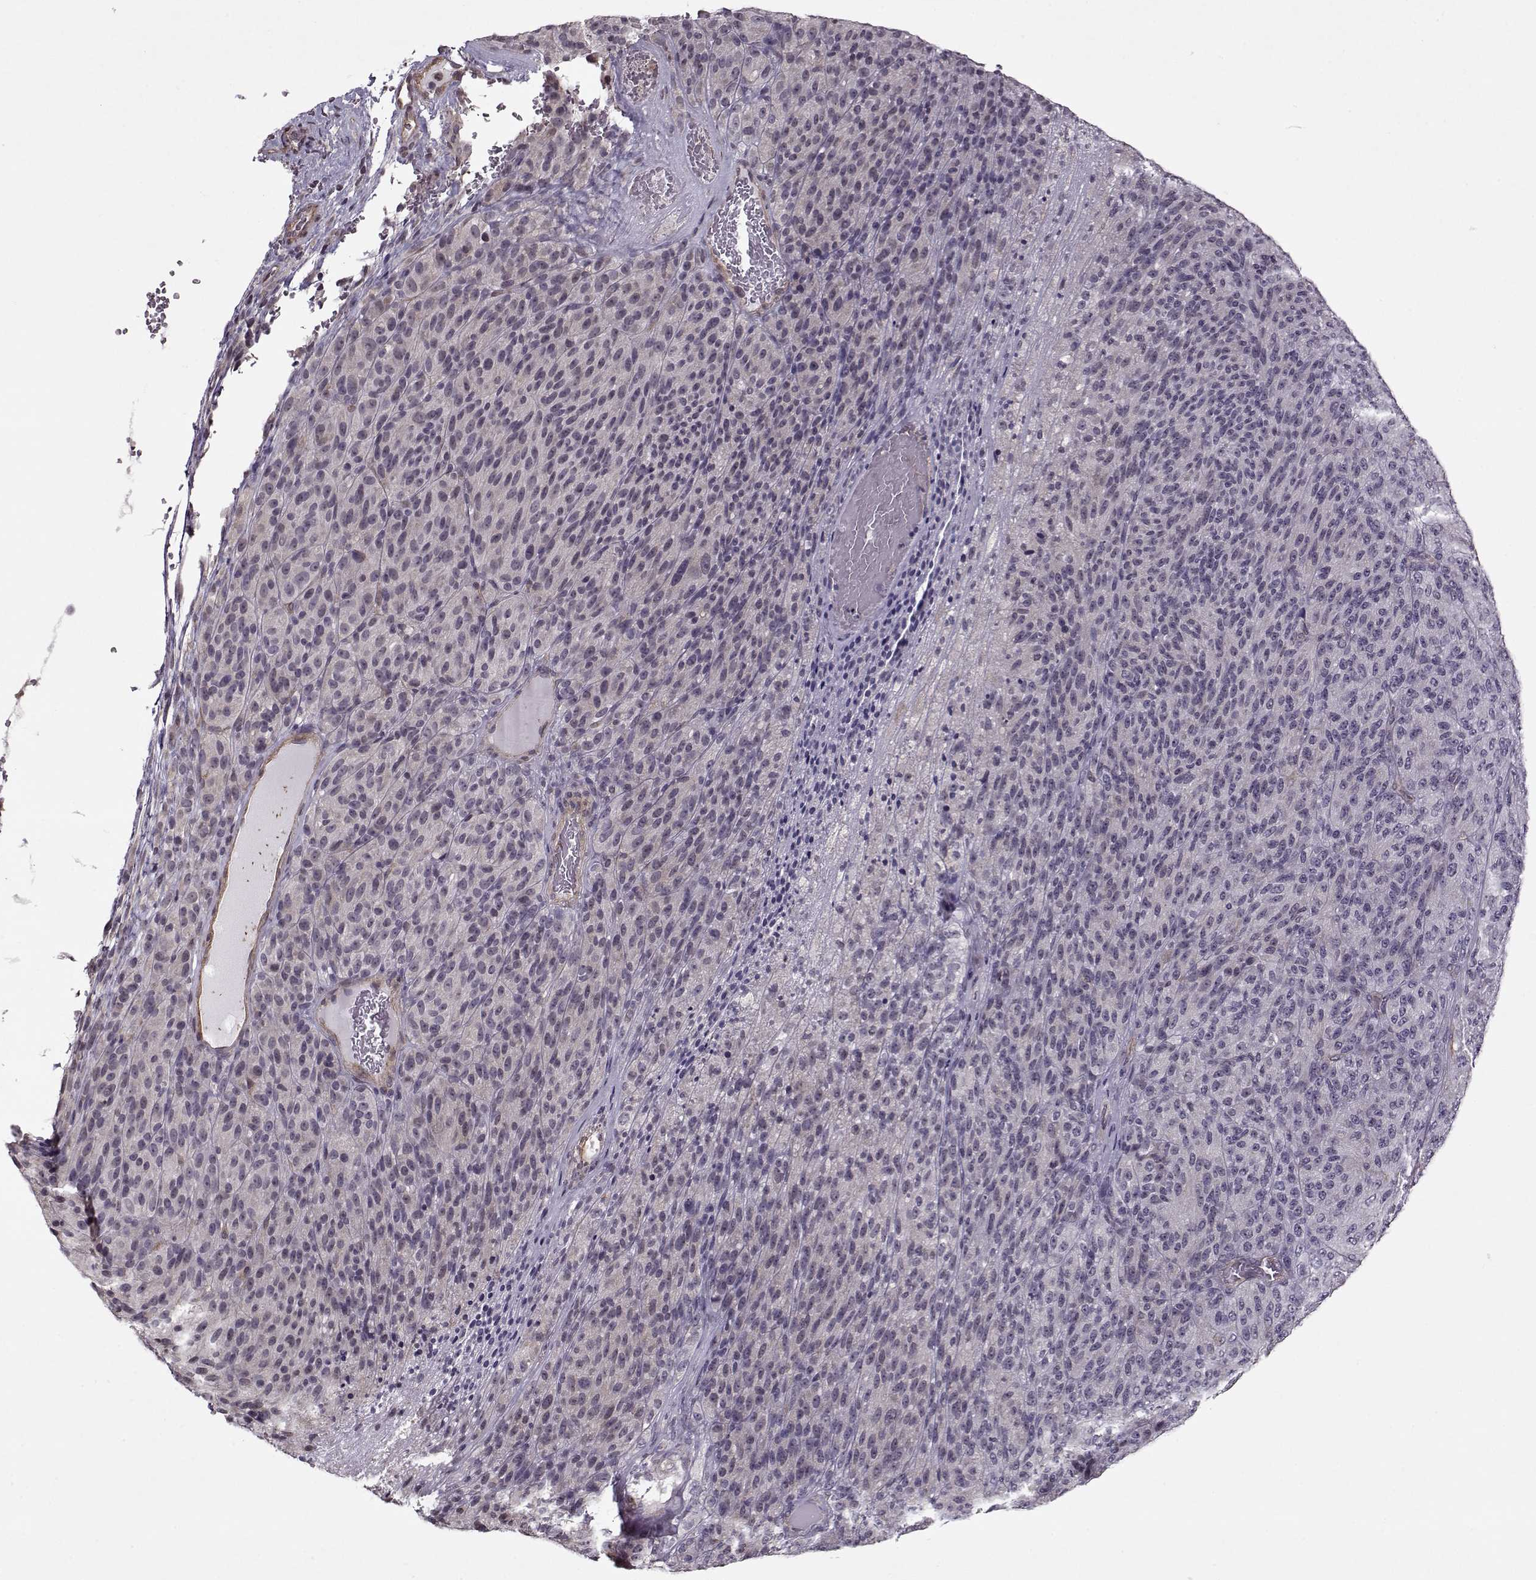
{"staining": {"intensity": "negative", "quantity": "none", "location": "none"}, "tissue": "melanoma", "cell_type": "Tumor cells", "image_type": "cancer", "snomed": [{"axis": "morphology", "description": "Malignant melanoma, Metastatic site"}, {"axis": "topography", "description": "Brain"}], "caption": "Tumor cells show no significant protein expression in melanoma. (DAB (3,3'-diaminobenzidine) immunohistochemistry (IHC), high magnification).", "gene": "KRT9", "patient": {"sex": "female", "age": 56}}